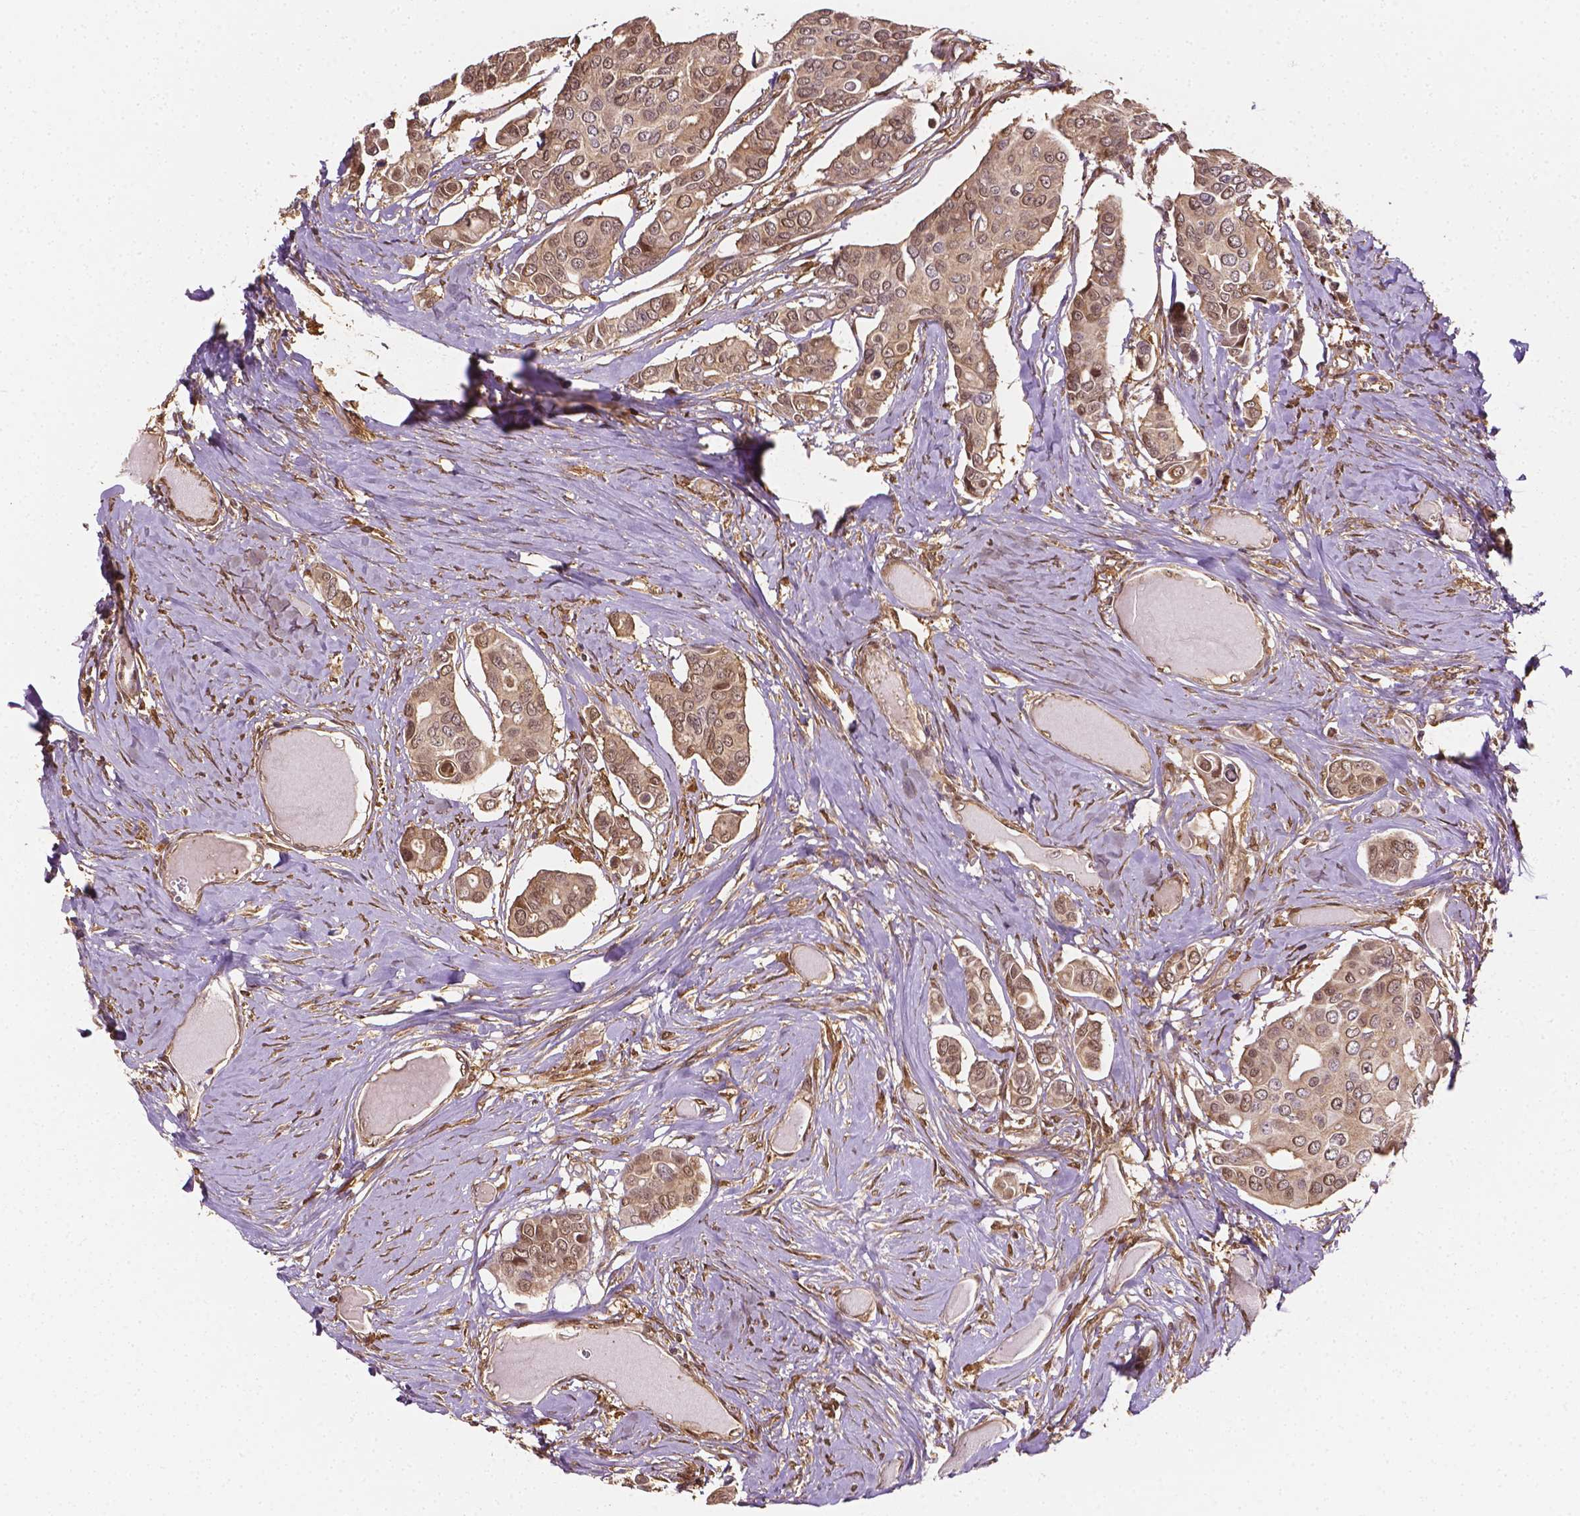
{"staining": {"intensity": "weak", "quantity": "<25%", "location": "cytoplasmic/membranous,nuclear"}, "tissue": "breast cancer", "cell_type": "Tumor cells", "image_type": "cancer", "snomed": [{"axis": "morphology", "description": "Duct carcinoma"}, {"axis": "topography", "description": "Breast"}], "caption": "This micrograph is of breast cancer stained with immunohistochemistry to label a protein in brown with the nuclei are counter-stained blue. There is no positivity in tumor cells.", "gene": "YAP1", "patient": {"sex": "female", "age": 54}}